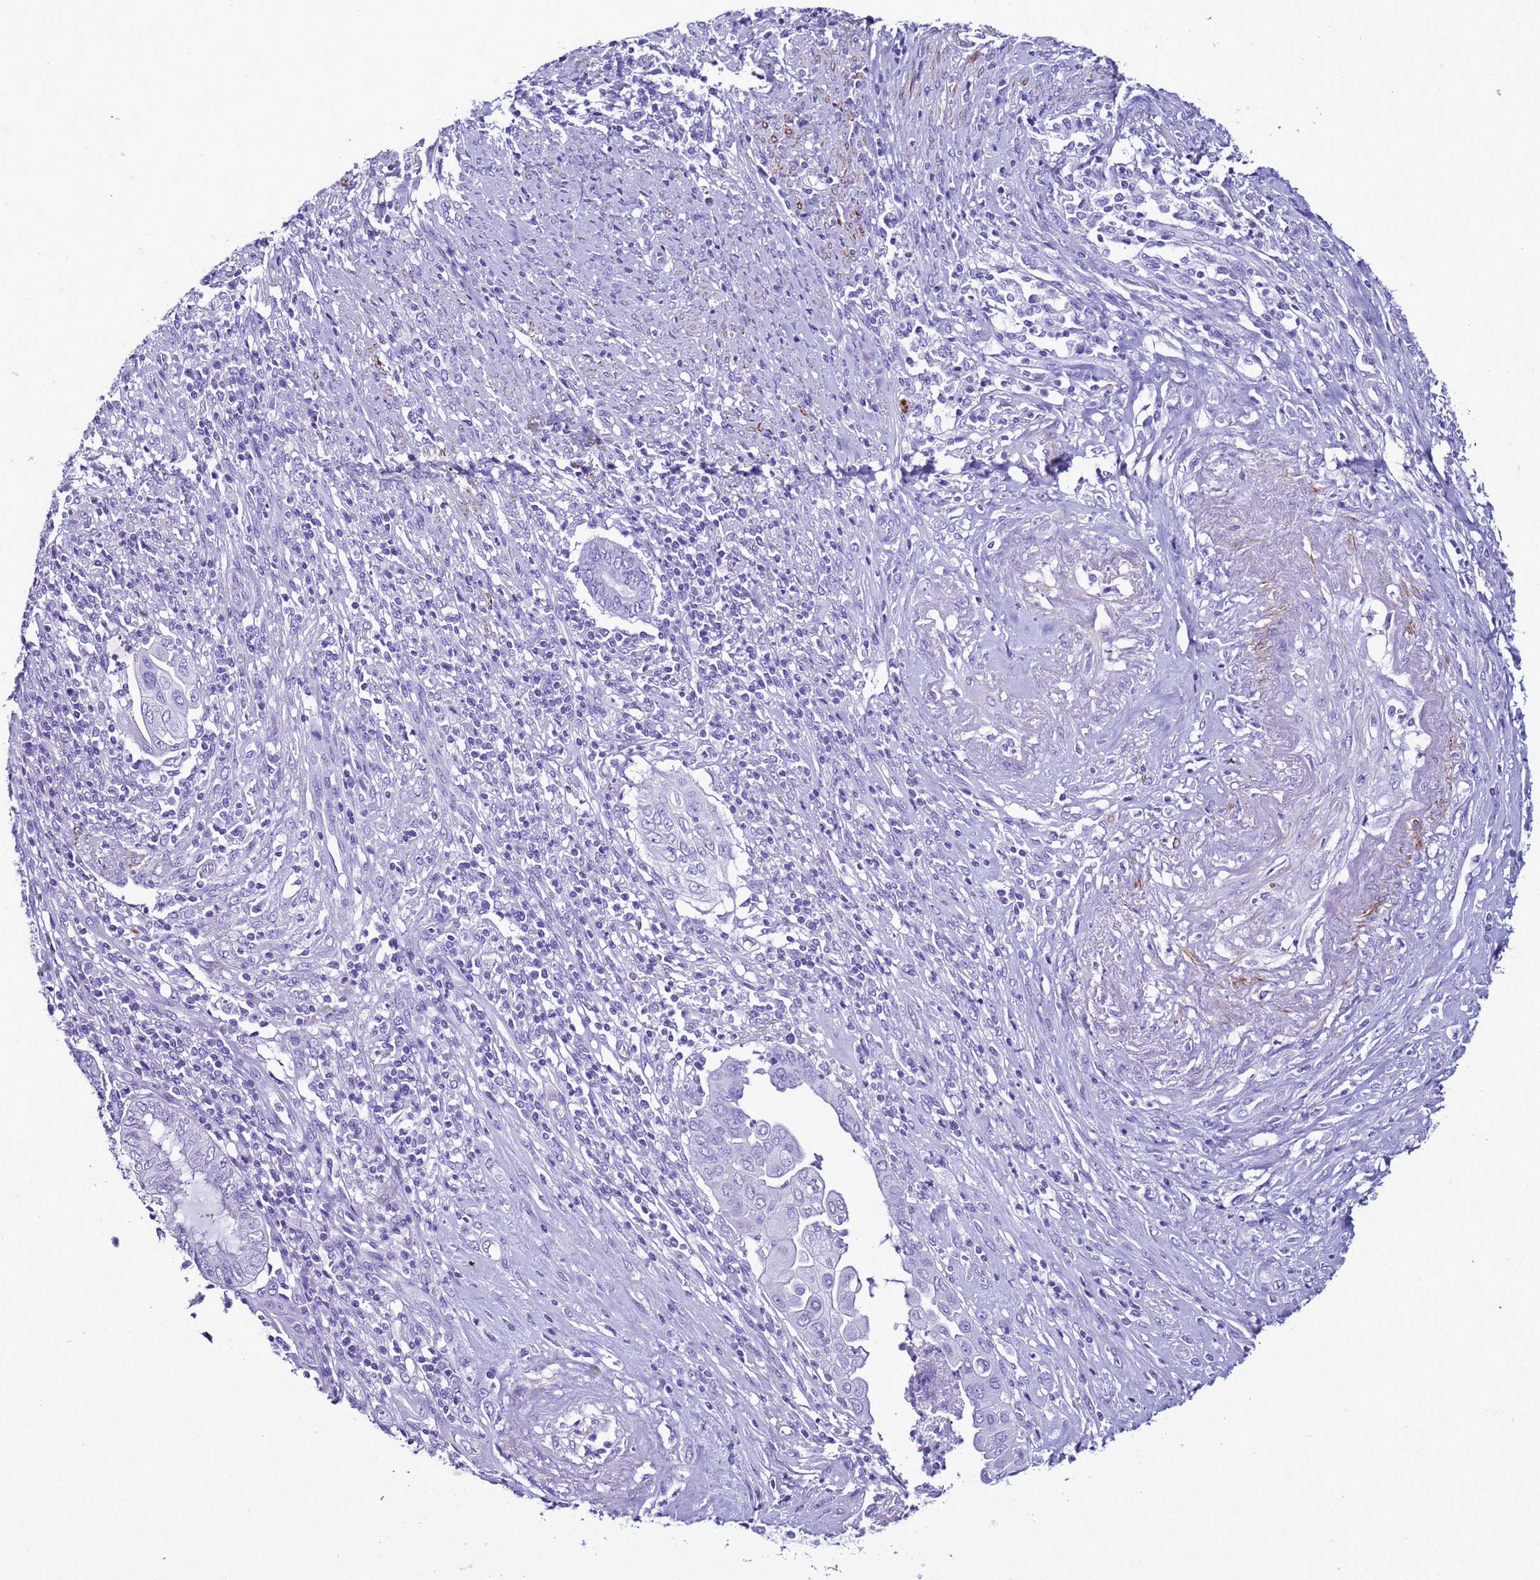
{"staining": {"intensity": "negative", "quantity": "none", "location": "none"}, "tissue": "endometrial cancer", "cell_type": "Tumor cells", "image_type": "cancer", "snomed": [{"axis": "morphology", "description": "Adenocarcinoma, NOS"}, {"axis": "topography", "description": "Uterus"}, {"axis": "topography", "description": "Endometrium"}], "caption": "Tumor cells are negative for protein expression in human endometrial cancer (adenocarcinoma).", "gene": "LCMT1", "patient": {"sex": "female", "age": 70}}